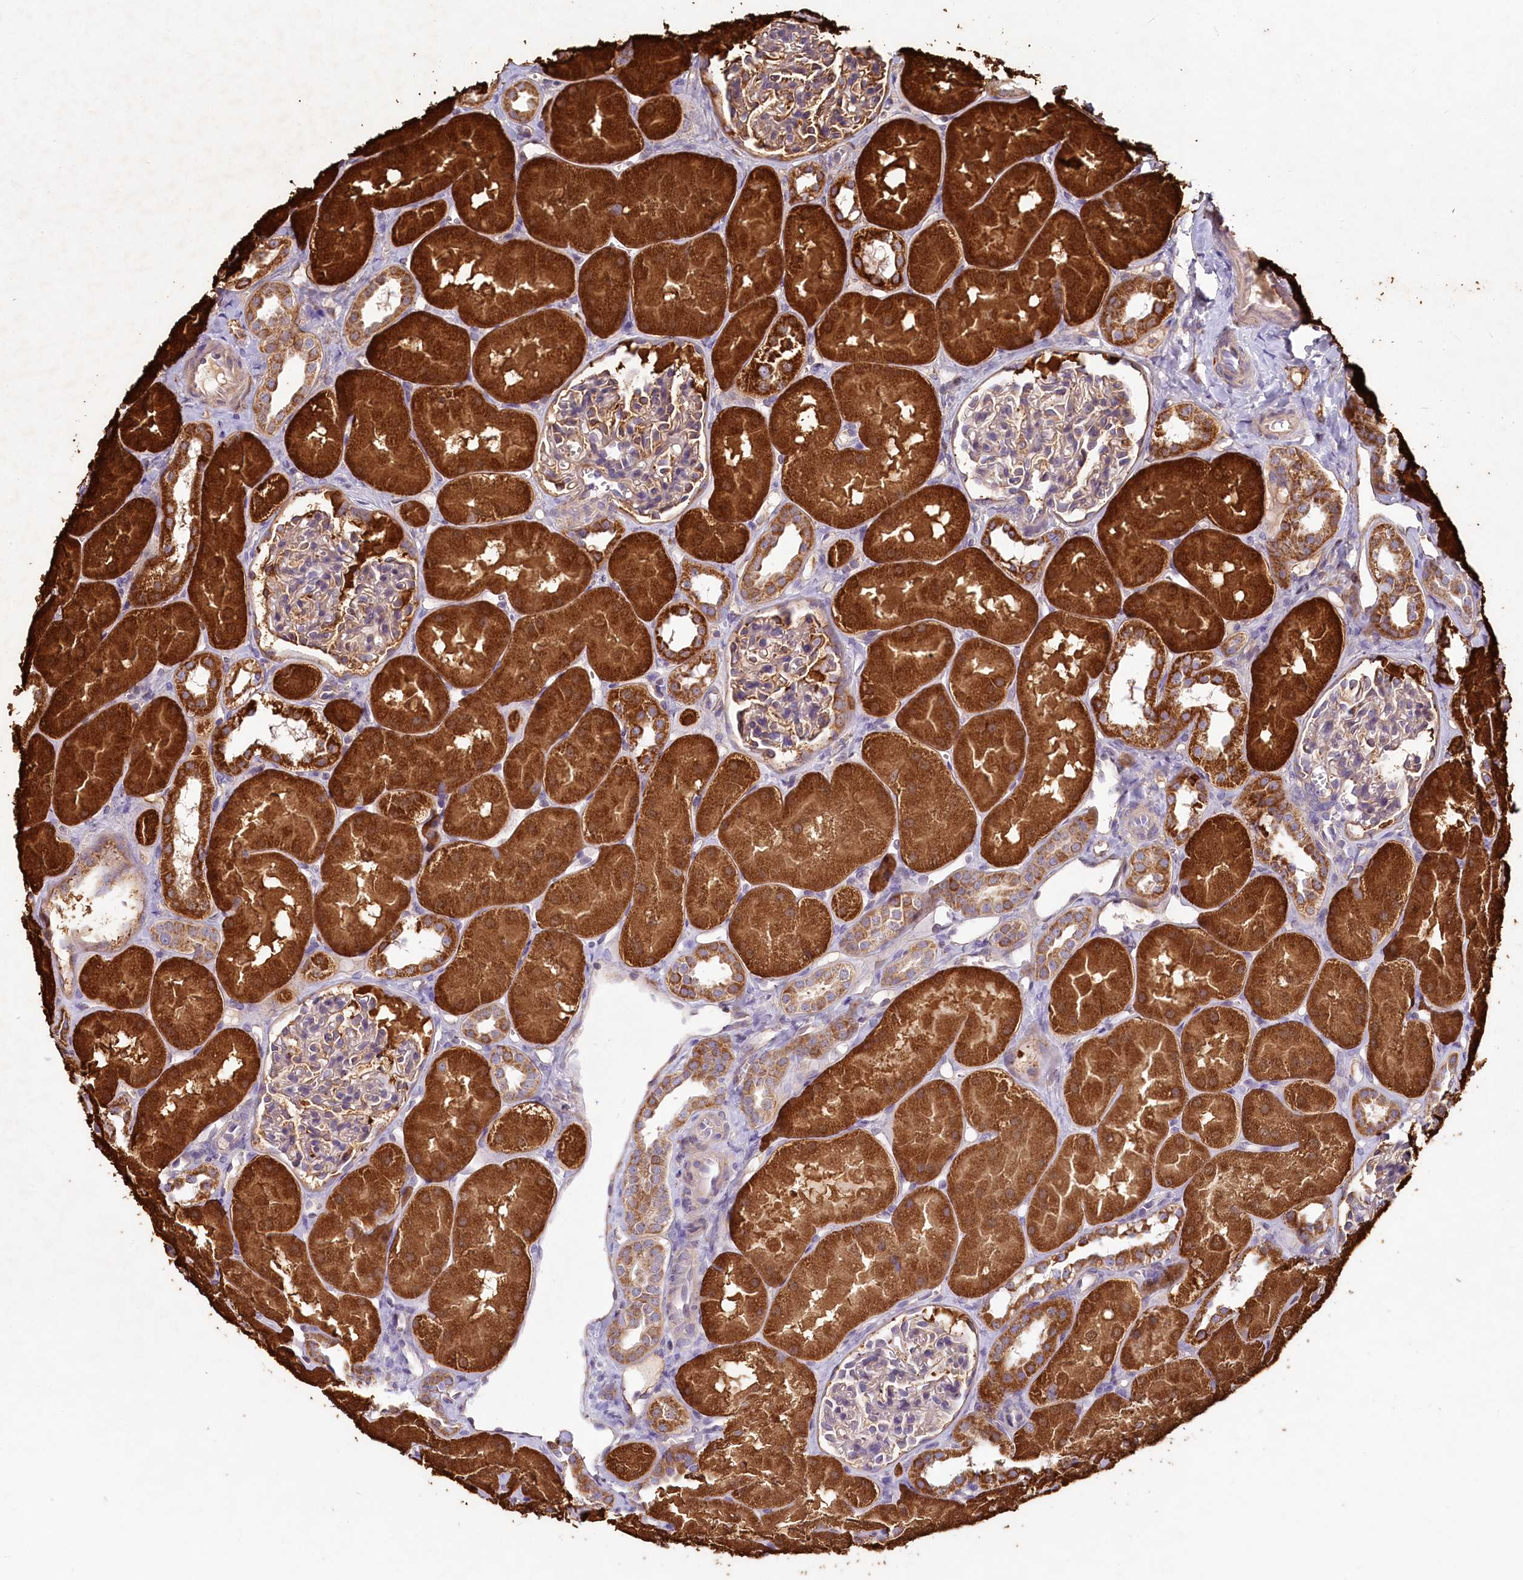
{"staining": {"intensity": "weak", "quantity": "25%-75%", "location": "cytoplasmic/membranous"}, "tissue": "kidney", "cell_type": "Cells in glomeruli", "image_type": "normal", "snomed": [{"axis": "morphology", "description": "Normal tissue, NOS"}, {"axis": "topography", "description": "Kidney"}, {"axis": "topography", "description": "Urinary bladder"}], "caption": "Immunohistochemical staining of benign kidney reveals 25%-75% levels of weak cytoplasmic/membranous protein staining in approximately 25%-75% of cells in glomeruli.", "gene": "LMOD3", "patient": {"sex": "male", "age": 16}}